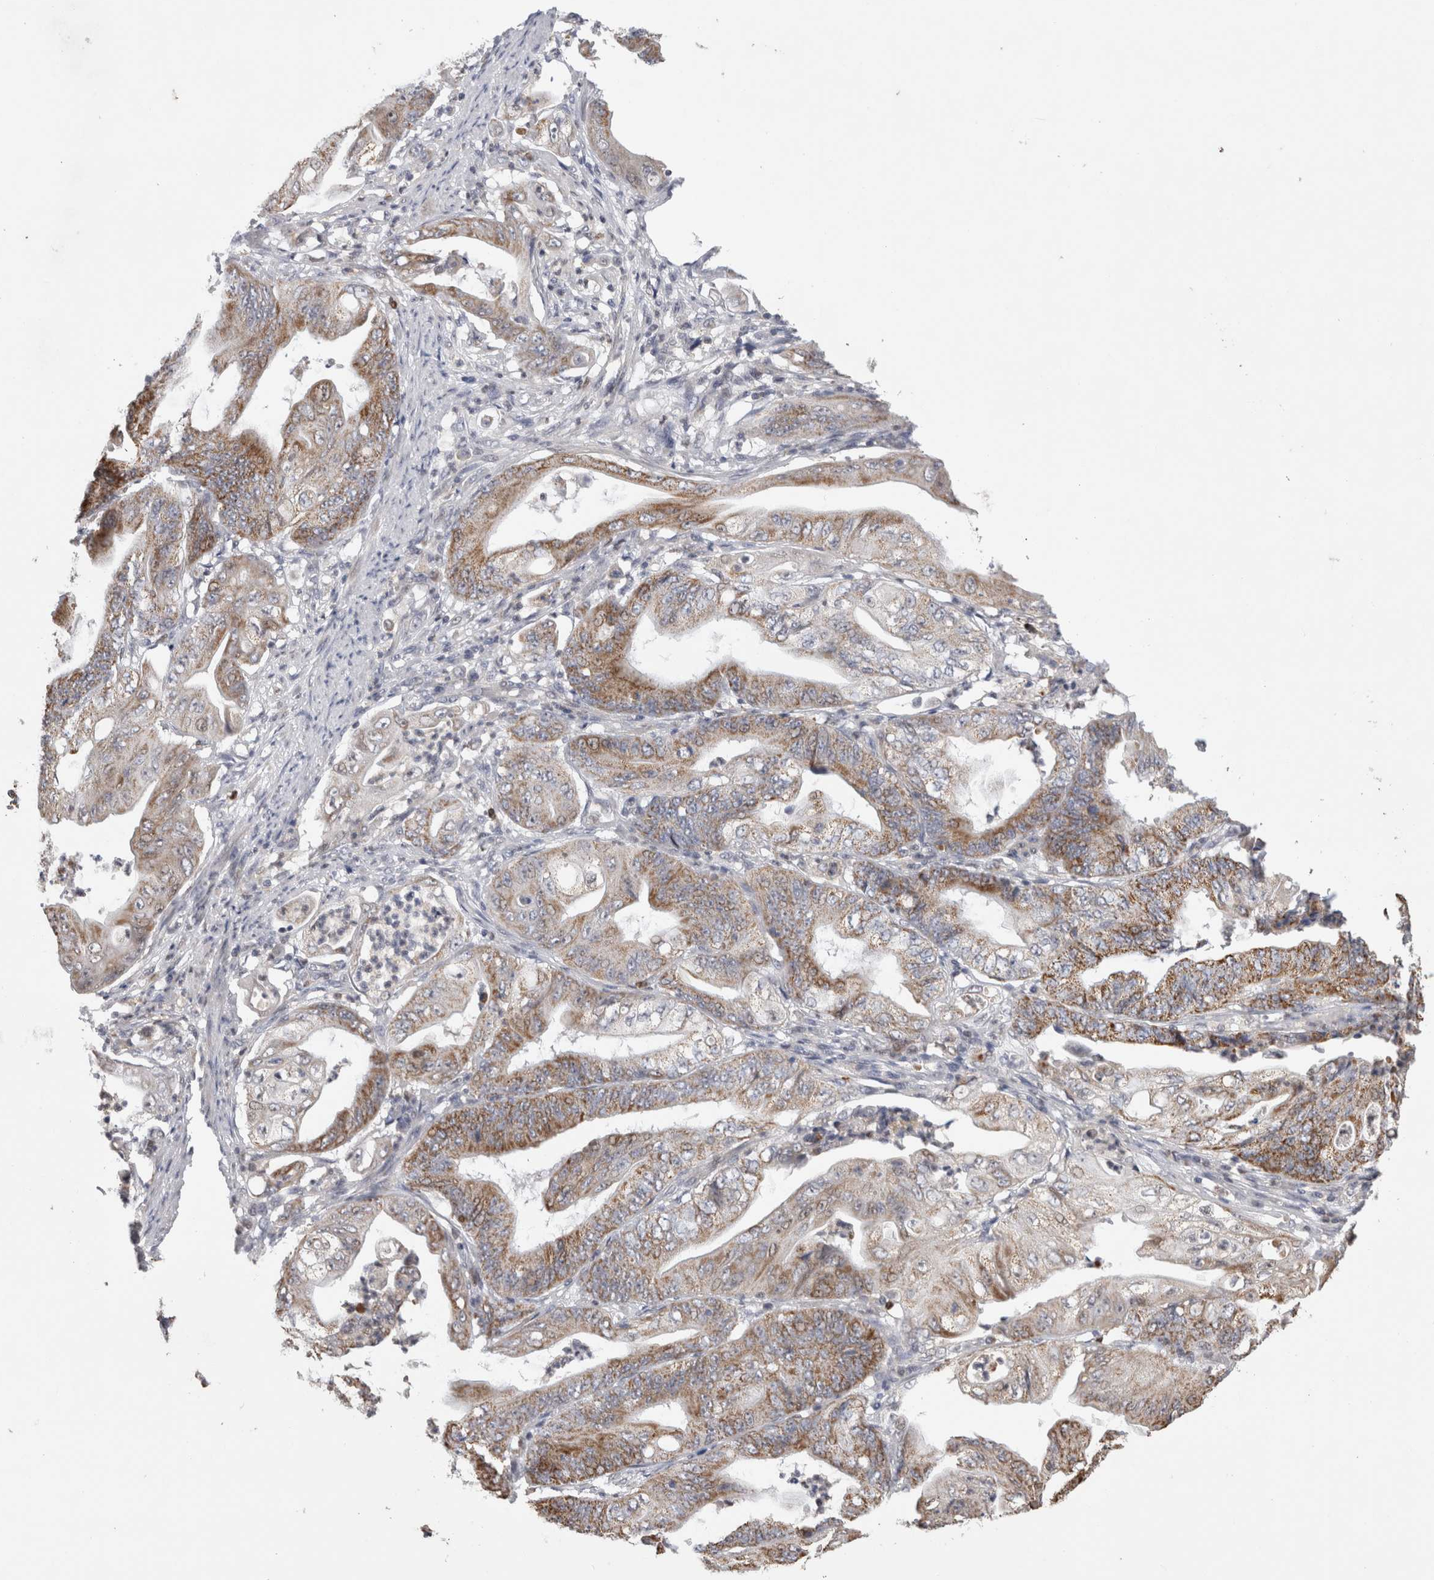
{"staining": {"intensity": "moderate", "quantity": ">75%", "location": "cytoplasmic/membranous"}, "tissue": "stomach cancer", "cell_type": "Tumor cells", "image_type": "cancer", "snomed": [{"axis": "morphology", "description": "Adenocarcinoma, NOS"}, {"axis": "topography", "description": "Stomach"}], "caption": "About >75% of tumor cells in stomach adenocarcinoma reveal moderate cytoplasmic/membranous protein staining as visualized by brown immunohistochemical staining.", "gene": "AGMAT", "patient": {"sex": "female", "age": 73}}